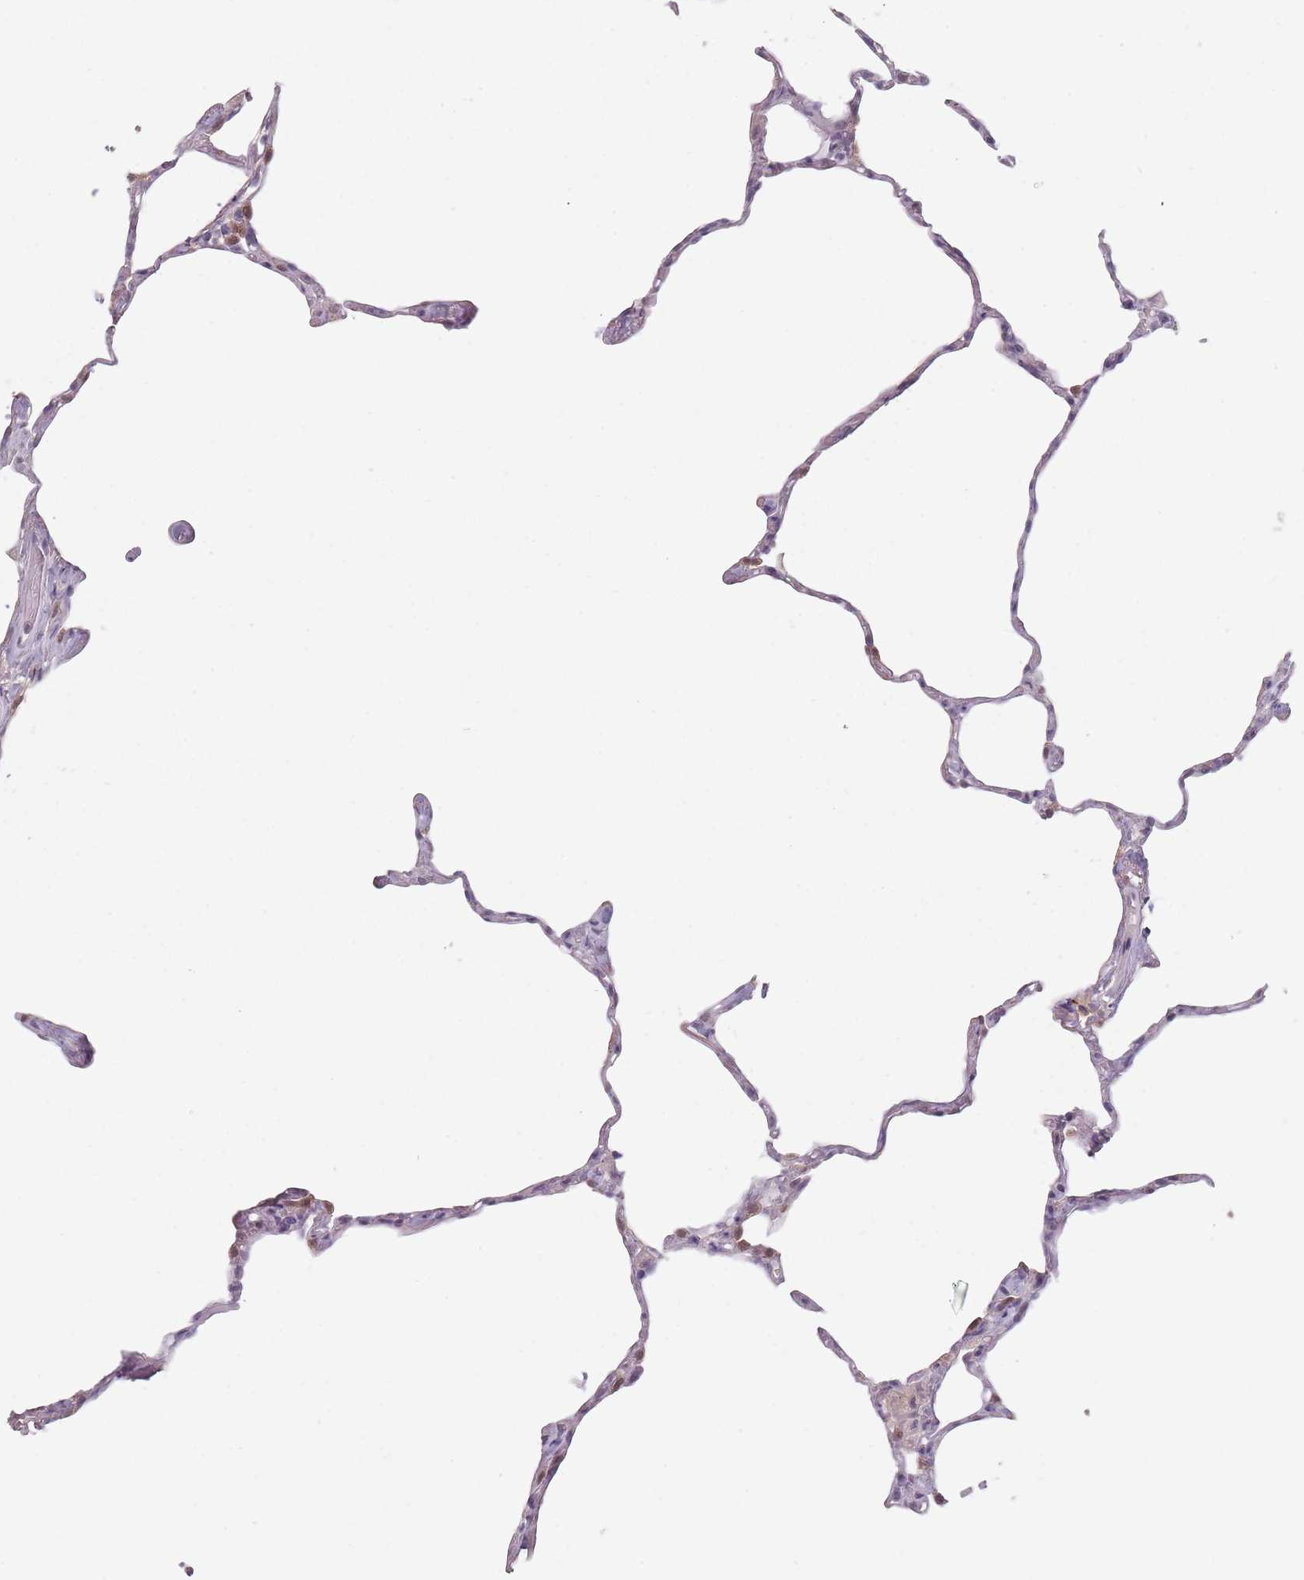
{"staining": {"intensity": "negative", "quantity": "none", "location": "none"}, "tissue": "lung", "cell_type": "Alveolar cells", "image_type": "normal", "snomed": [{"axis": "morphology", "description": "Normal tissue, NOS"}, {"axis": "topography", "description": "Lung"}], "caption": "DAB immunohistochemical staining of benign human lung exhibits no significant positivity in alveolar cells.", "gene": "NAXE", "patient": {"sex": "male", "age": 65}}